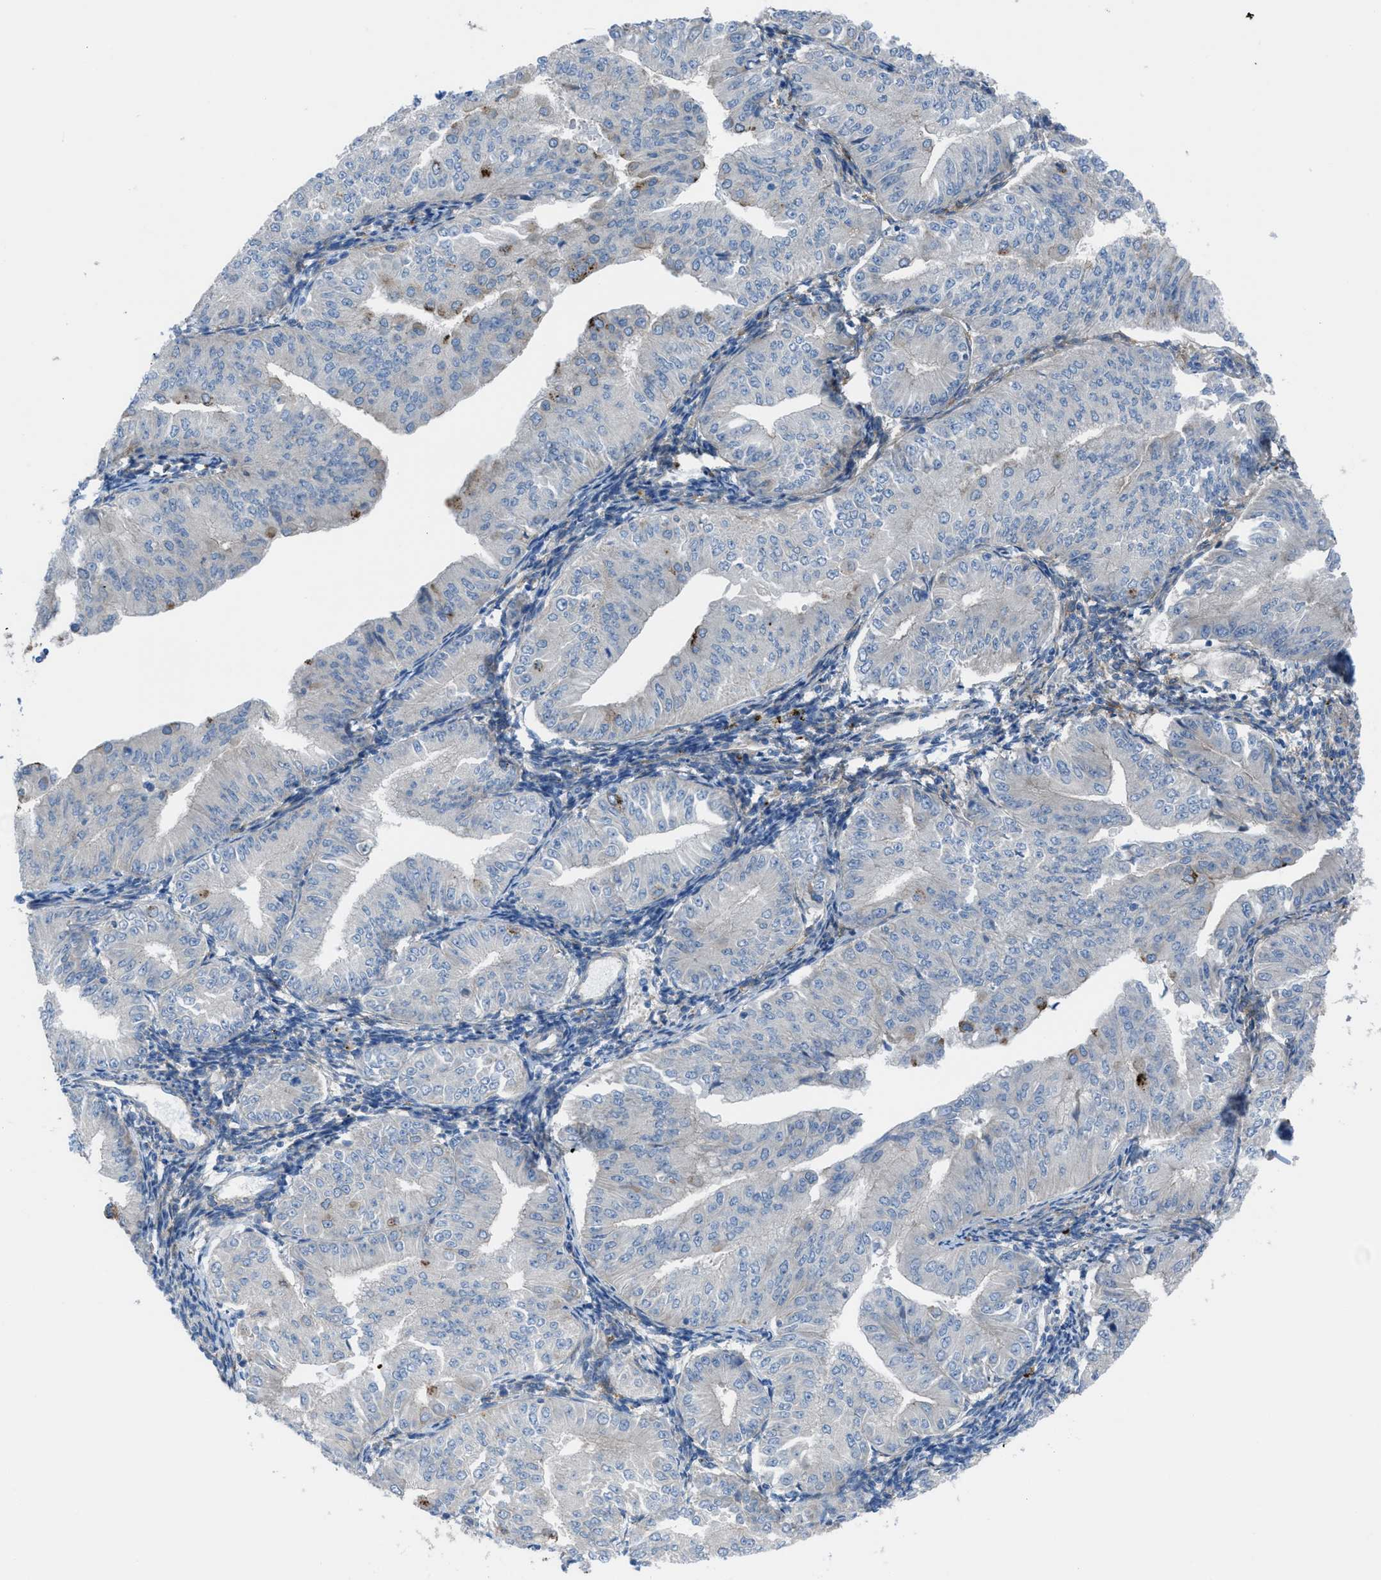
{"staining": {"intensity": "negative", "quantity": "none", "location": "none"}, "tissue": "endometrial cancer", "cell_type": "Tumor cells", "image_type": "cancer", "snomed": [{"axis": "morphology", "description": "Normal tissue, NOS"}, {"axis": "morphology", "description": "Adenocarcinoma, NOS"}, {"axis": "topography", "description": "Endometrium"}], "caption": "DAB (3,3'-diaminobenzidine) immunohistochemical staining of endometrial adenocarcinoma shows no significant positivity in tumor cells.", "gene": "EGFR", "patient": {"sex": "female", "age": 53}}